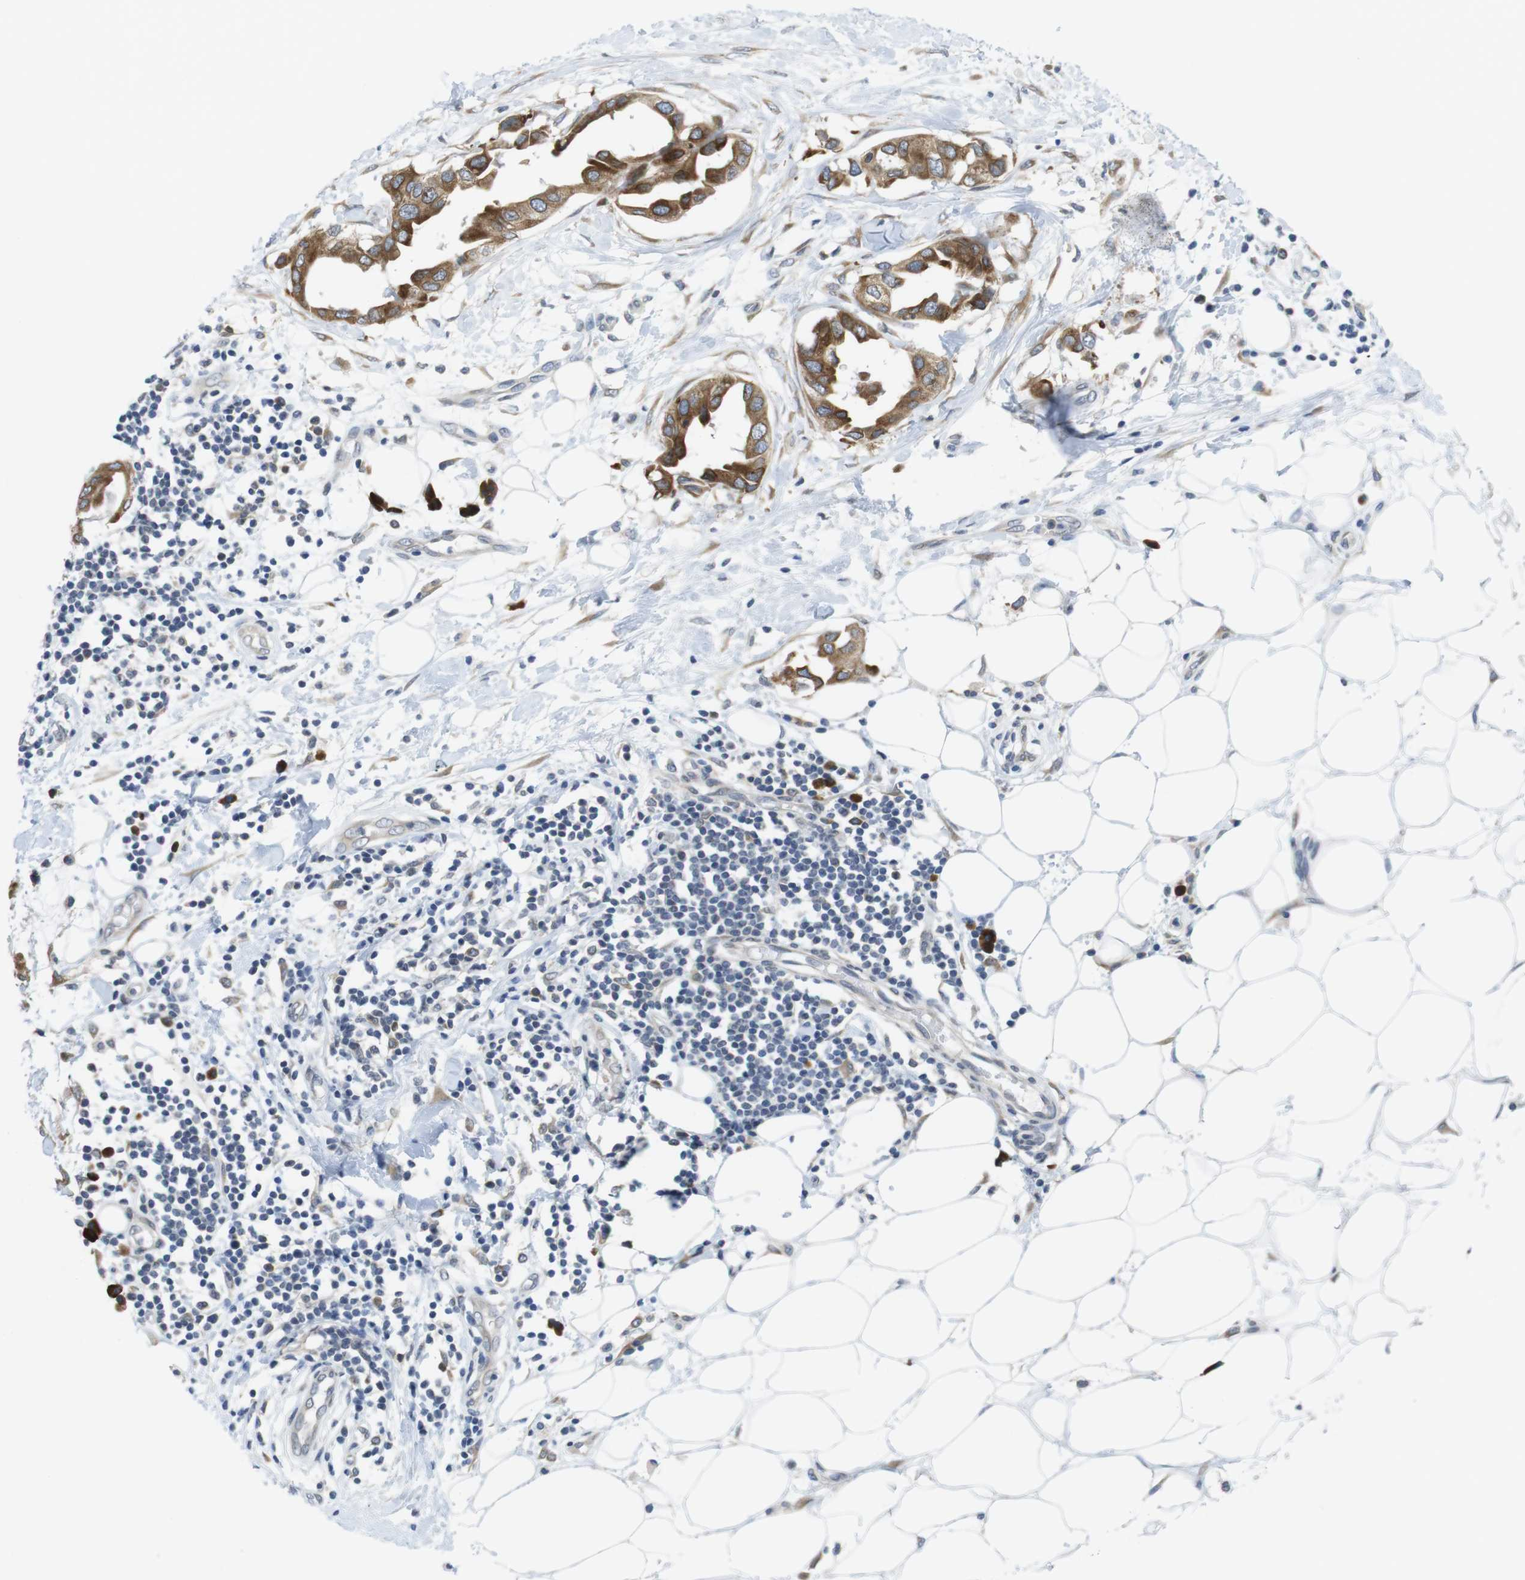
{"staining": {"intensity": "moderate", "quantity": ">75%", "location": "cytoplasmic/membranous"}, "tissue": "breast cancer", "cell_type": "Tumor cells", "image_type": "cancer", "snomed": [{"axis": "morphology", "description": "Duct carcinoma"}, {"axis": "topography", "description": "Breast"}], "caption": "Human invasive ductal carcinoma (breast) stained for a protein (brown) demonstrates moderate cytoplasmic/membranous positive expression in approximately >75% of tumor cells.", "gene": "ERGIC3", "patient": {"sex": "female", "age": 40}}